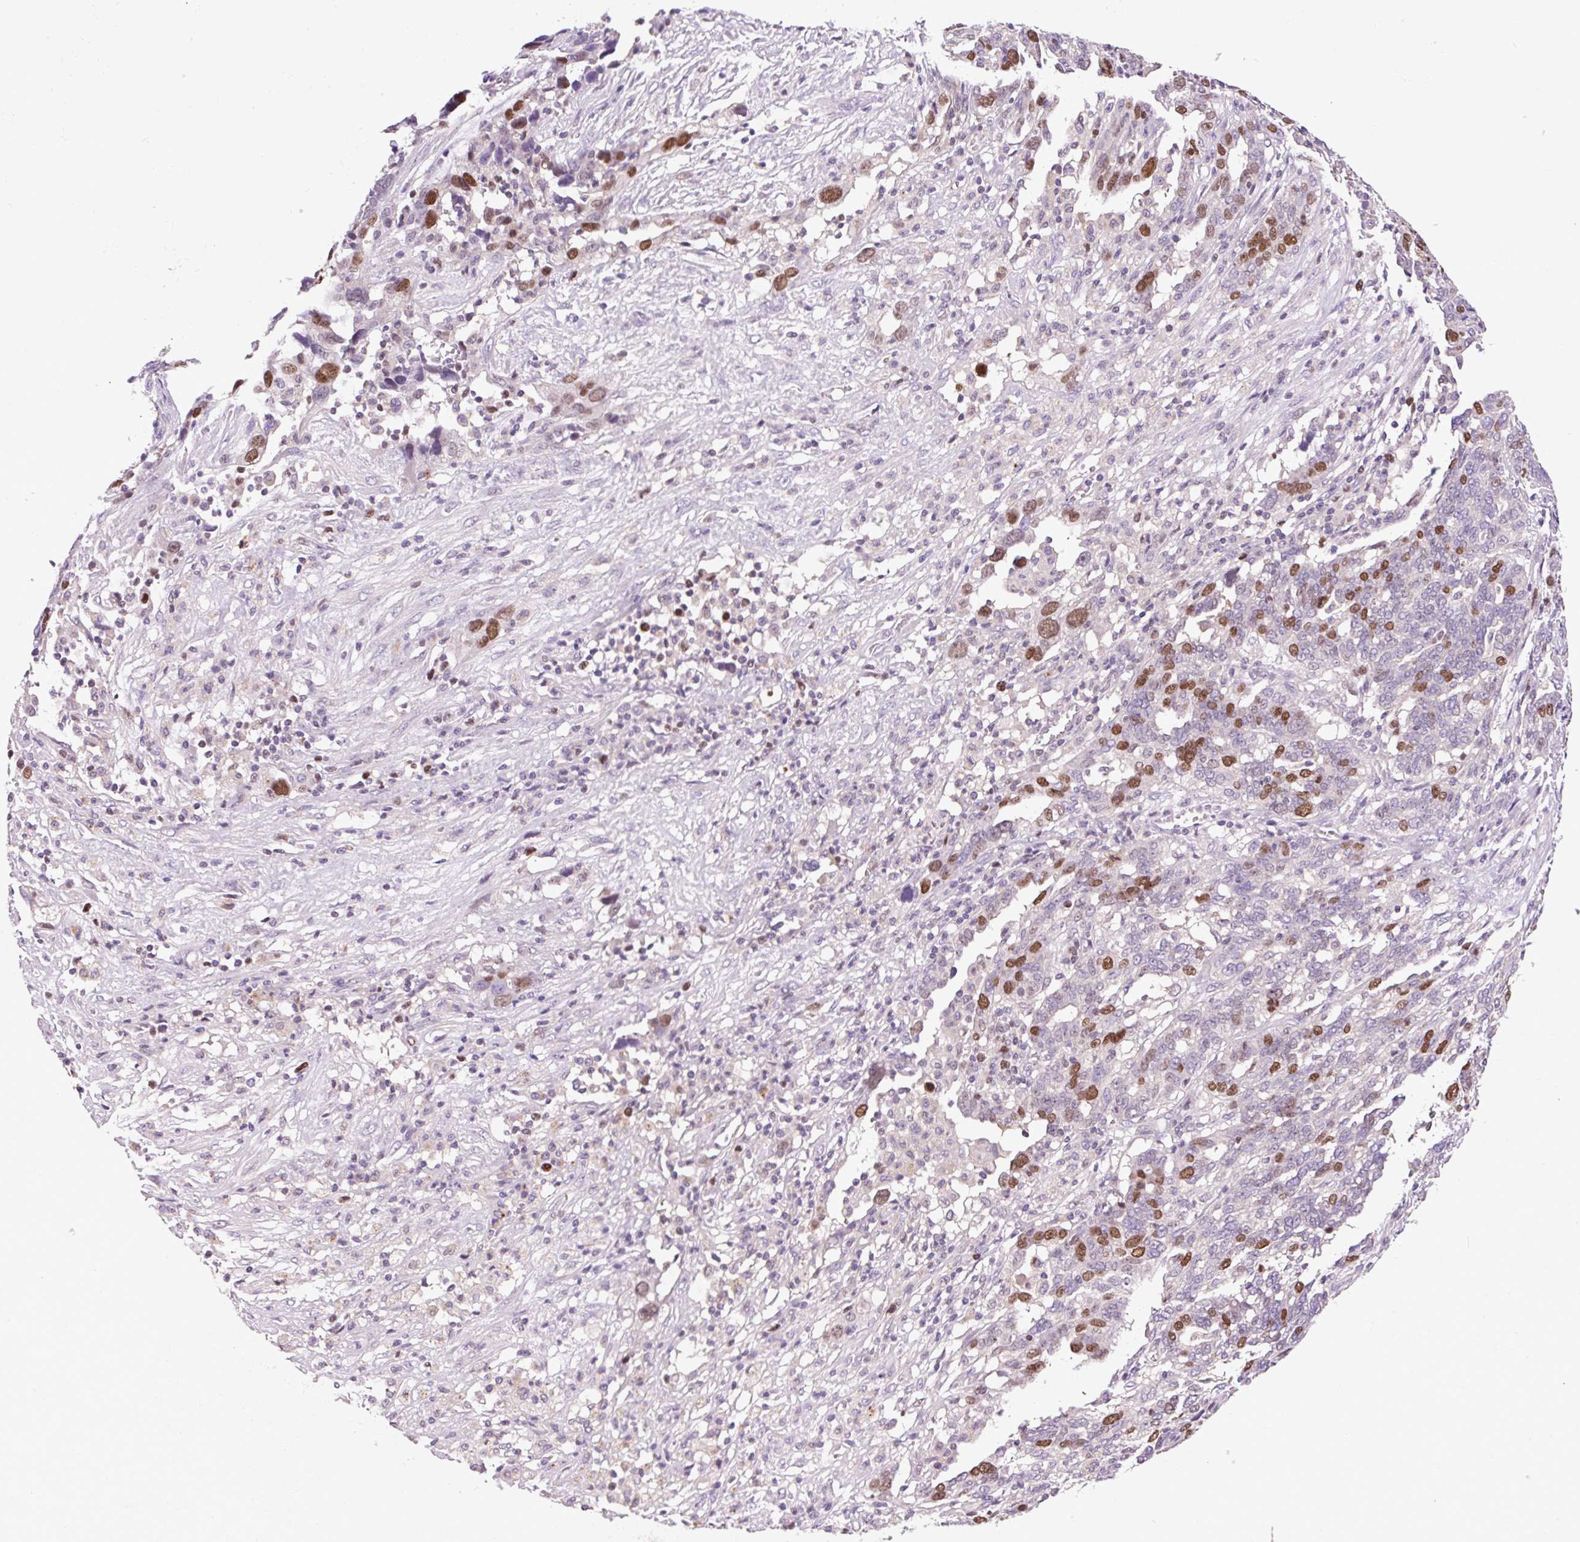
{"staining": {"intensity": "moderate", "quantity": "25%-75%", "location": "nuclear"}, "tissue": "ovarian cancer", "cell_type": "Tumor cells", "image_type": "cancer", "snomed": [{"axis": "morphology", "description": "Cystadenocarcinoma, serous, NOS"}, {"axis": "topography", "description": "Ovary"}], "caption": "DAB (3,3'-diaminobenzidine) immunohistochemical staining of human ovarian cancer (serous cystadenocarcinoma) demonstrates moderate nuclear protein staining in approximately 25%-75% of tumor cells.", "gene": "KIFC1", "patient": {"sex": "female", "age": 59}}